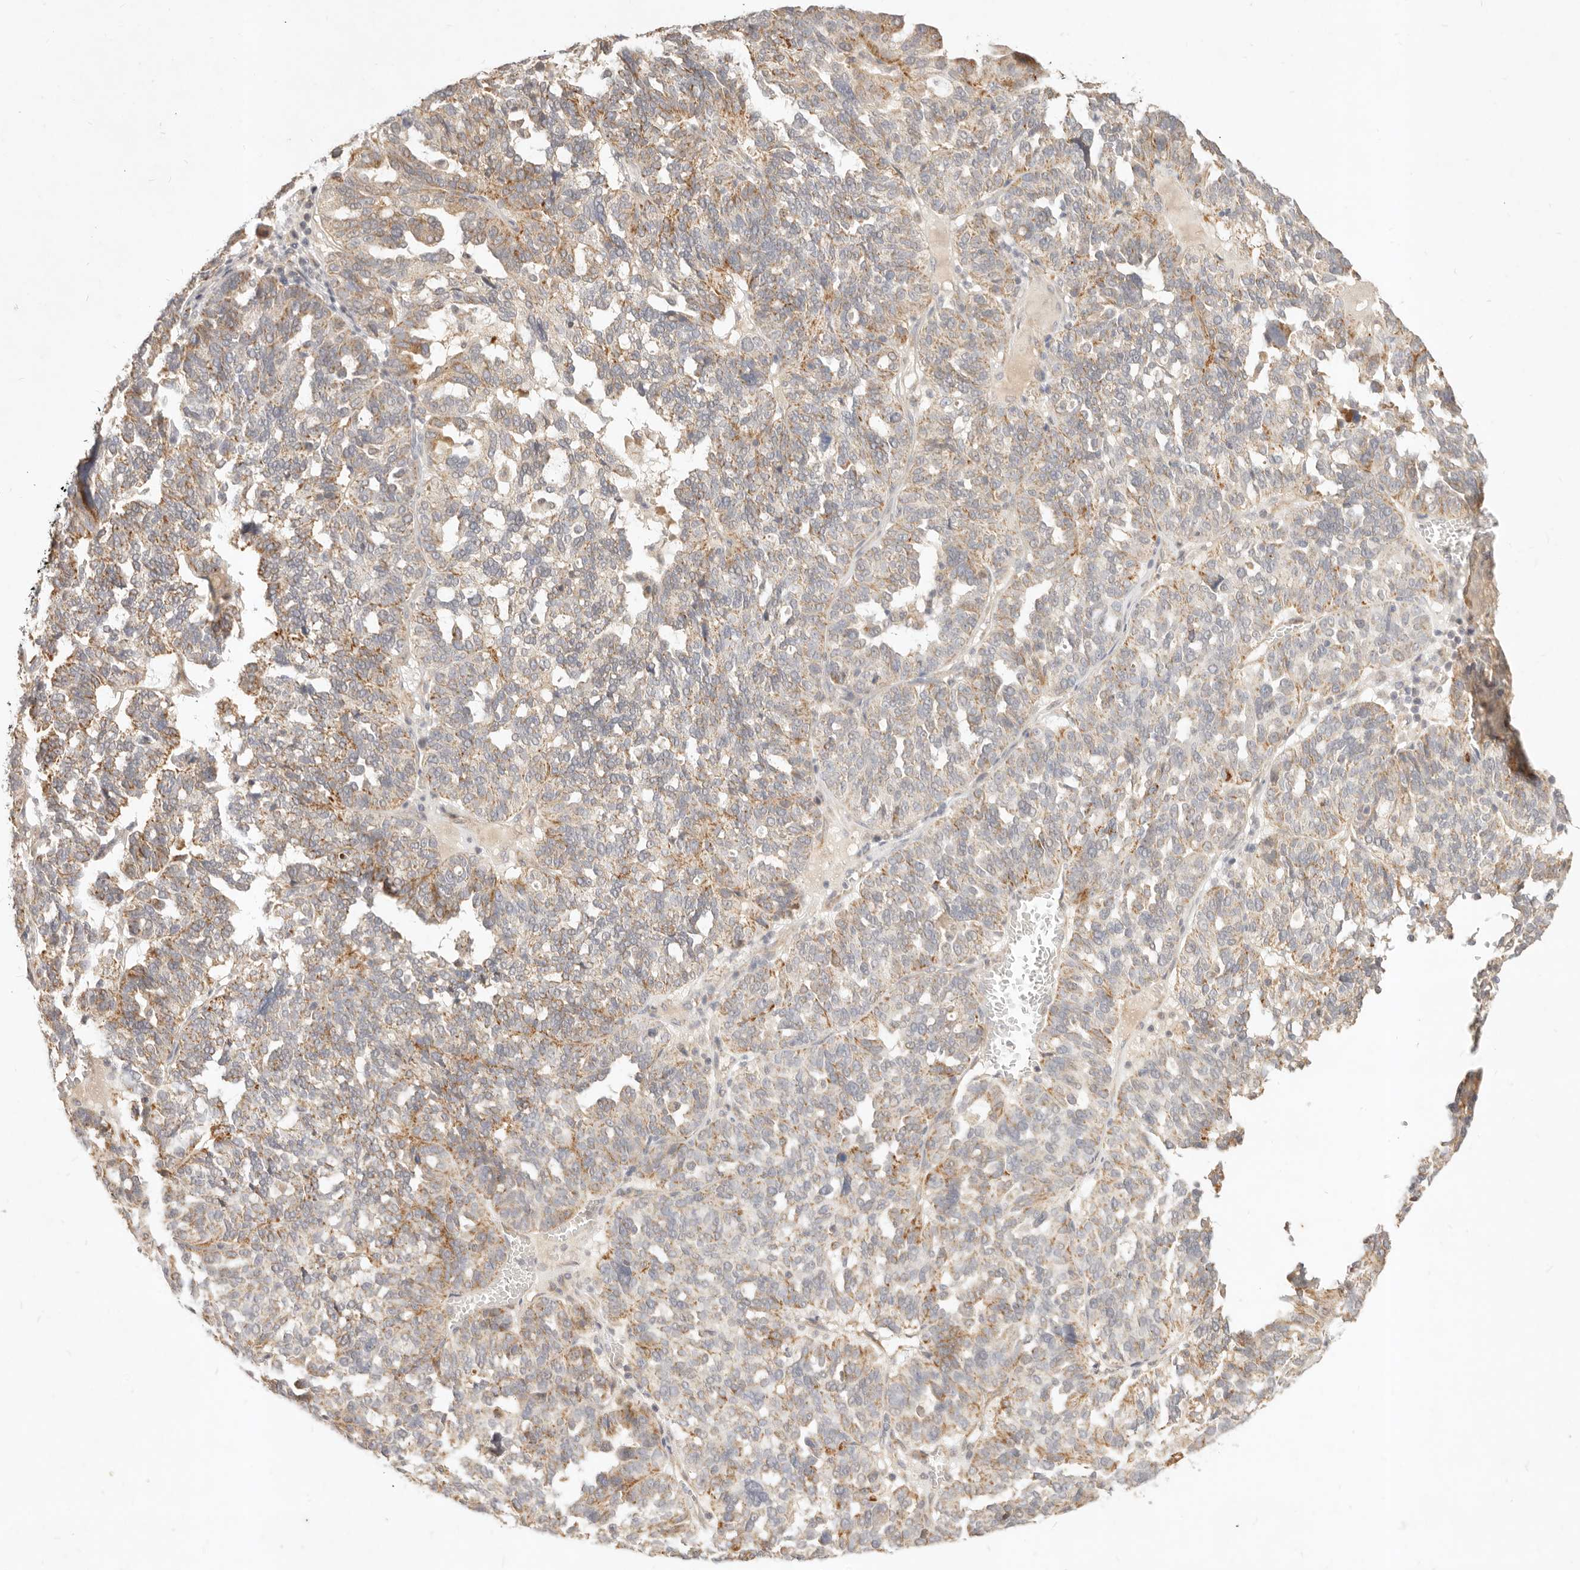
{"staining": {"intensity": "moderate", "quantity": "<25%", "location": "cytoplasmic/membranous"}, "tissue": "ovarian cancer", "cell_type": "Tumor cells", "image_type": "cancer", "snomed": [{"axis": "morphology", "description": "Cystadenocarcinoma, serous, NOS"}, {"axis": "topography", "description": "Ovary"}], "caption": "Brown immunohistochemical staining in ovarian cancer exhibits moderate cytoplasmic/membranous expression in approximately <25% of tumor cells. Using DAB (brown) and hematoxylin (blue) stains, captured at high magnification using brightfield microscopy.", "gene": "RUBCNL", "patient": {"sex": "female", "age": 59}}